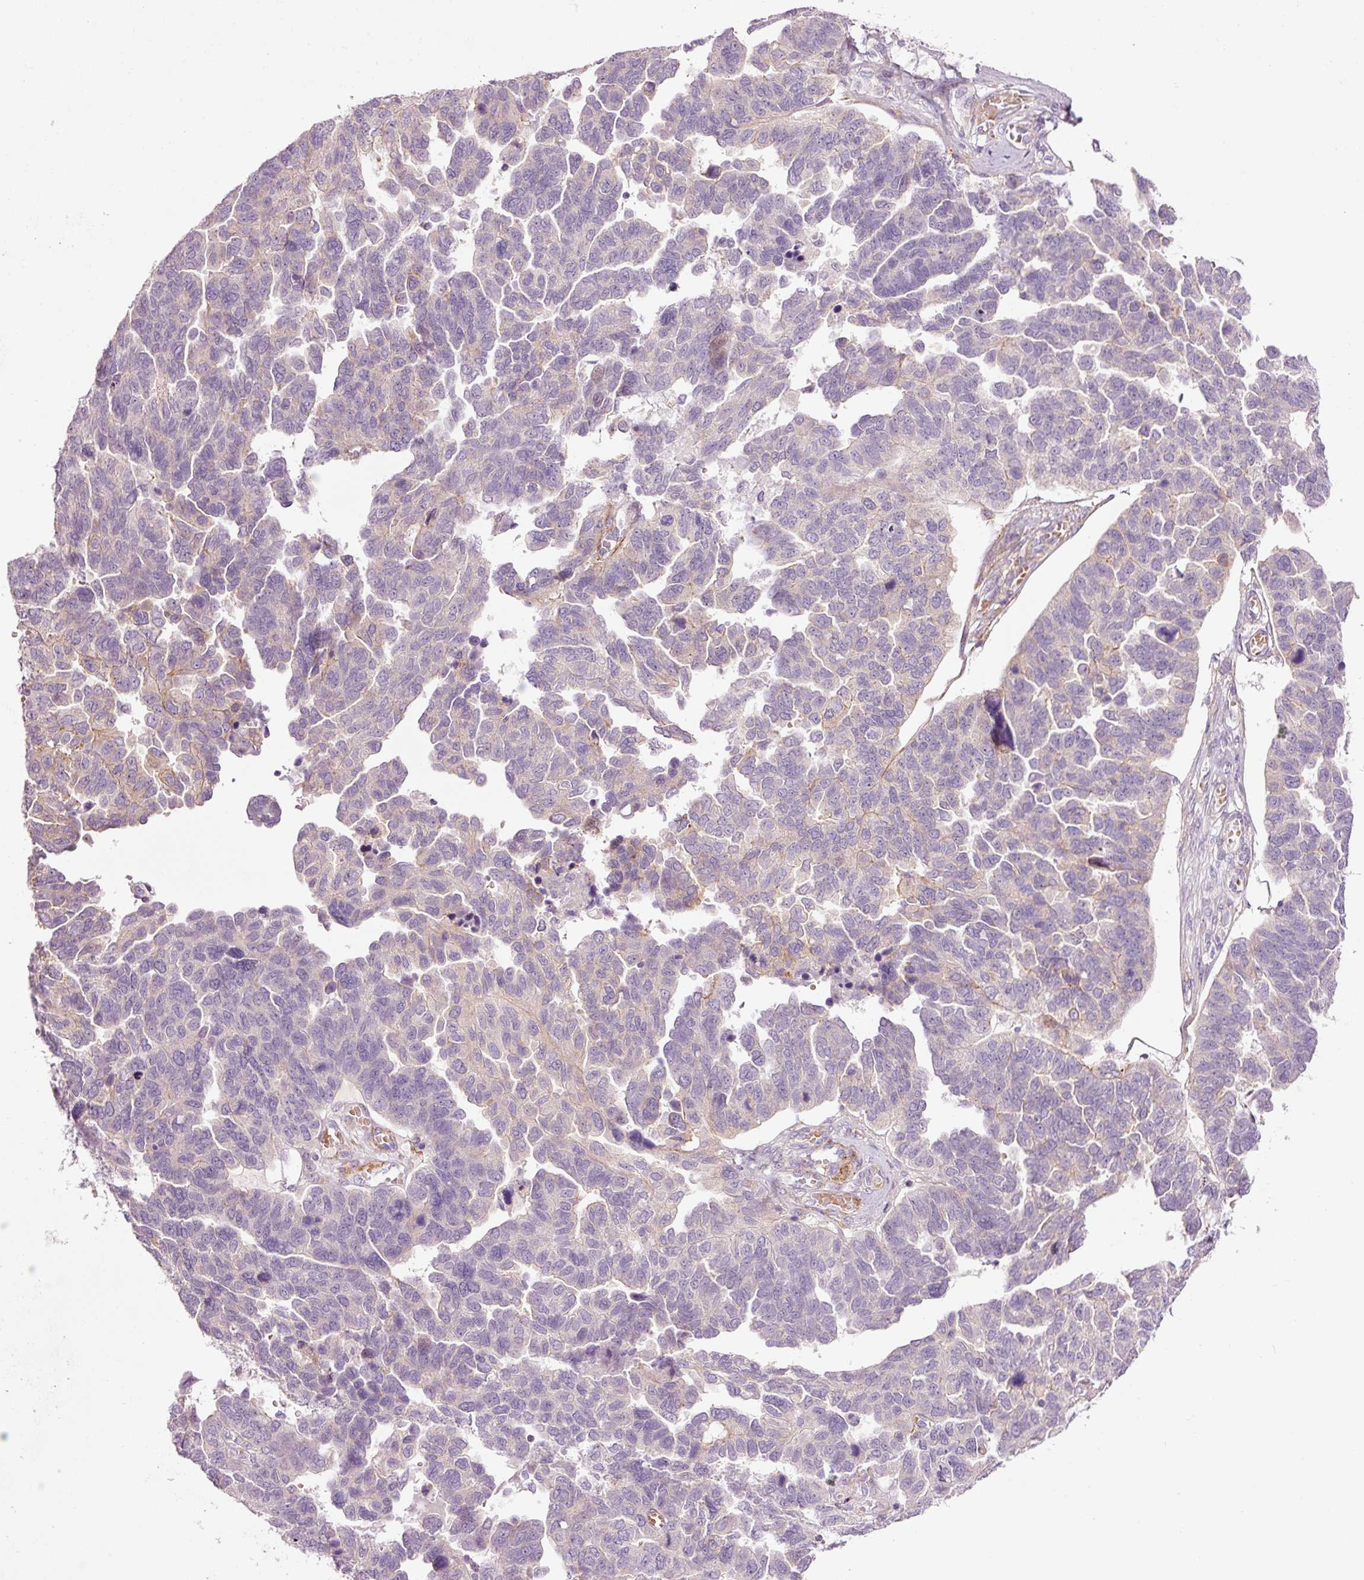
{"staining": {"intensity": "moderate", "quantity": "<25%", "location": "cytoplasmic/membranous"}, "tissue": "ovarian cancer", "cell_type": "Tumor cells", "image_type": "cancer", "snomed": [{"axis": "morphology", "description": "Cystadenocarcinoma, serous, NOS"}, {"axis": "topography", "description": "Ovary"}], "caption": "A brown stain shows moderate cytoplasmic/membranous positivity of a protein in serous cystadenocarcinoma (ovarian) tumor cells.", "gene": "ANKRD20A1", "patient": {"sex": "female", "age": 64}}